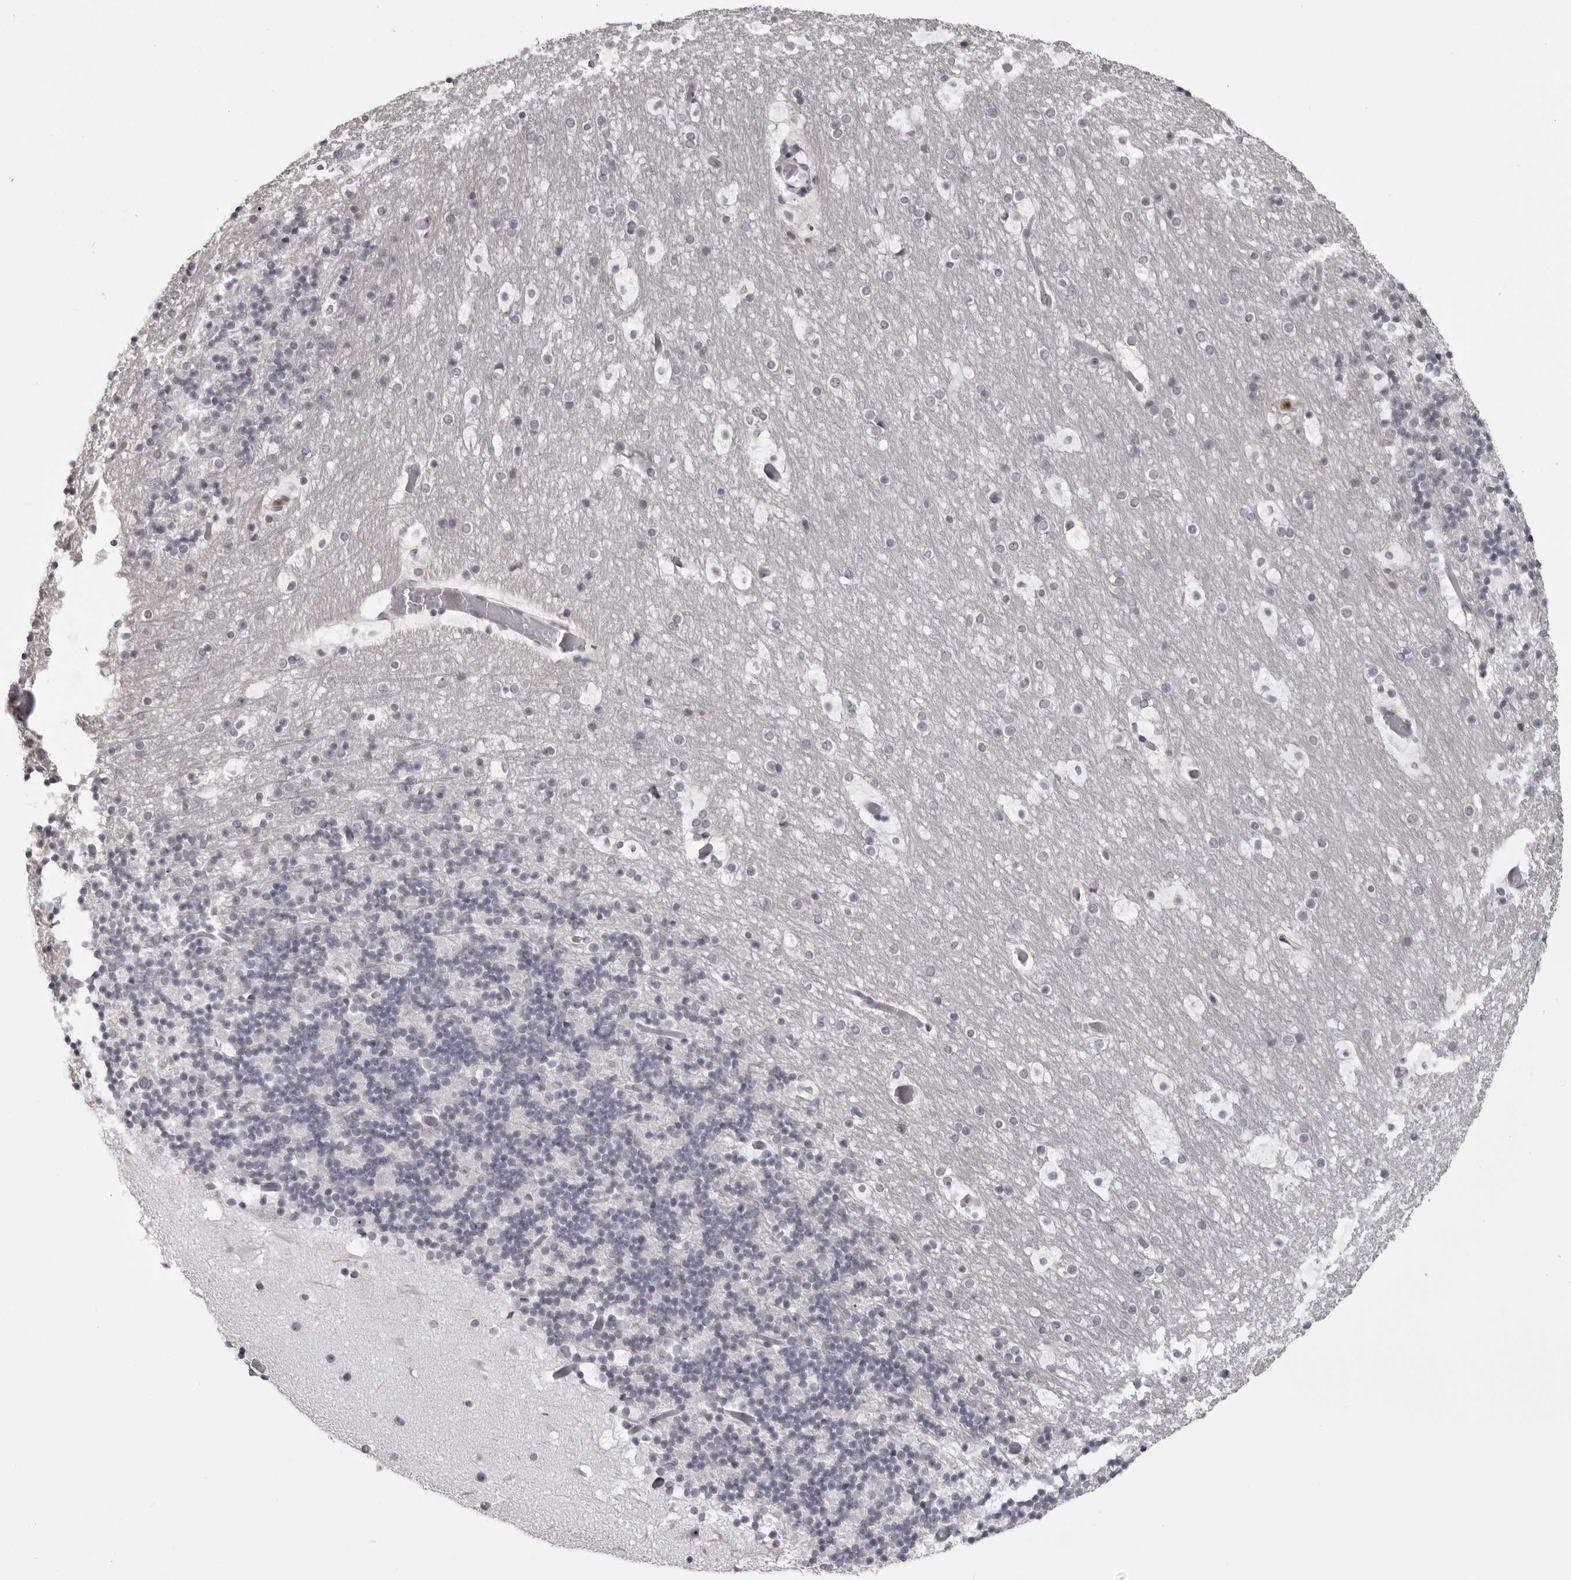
{"staining": {"intensity": "negative", "quantity": "none", "location": "none"}, "tissue": "cerebellum", "cell_type": "Cells in granular layer", "image_type": "normal", "snomed": [{"axis": "morphology", "description": "Normal tissue, NOS"}, {"axis": "topography", "description": "Cerebellum"}], "caption": "This is an immunohistochemistry (IHC) photomicrograph of unremarkable cerebellum. There is no positivity in cells in granular layer.", "gene": "HELZ", "patient": {"sex": "male", "age": 57}}